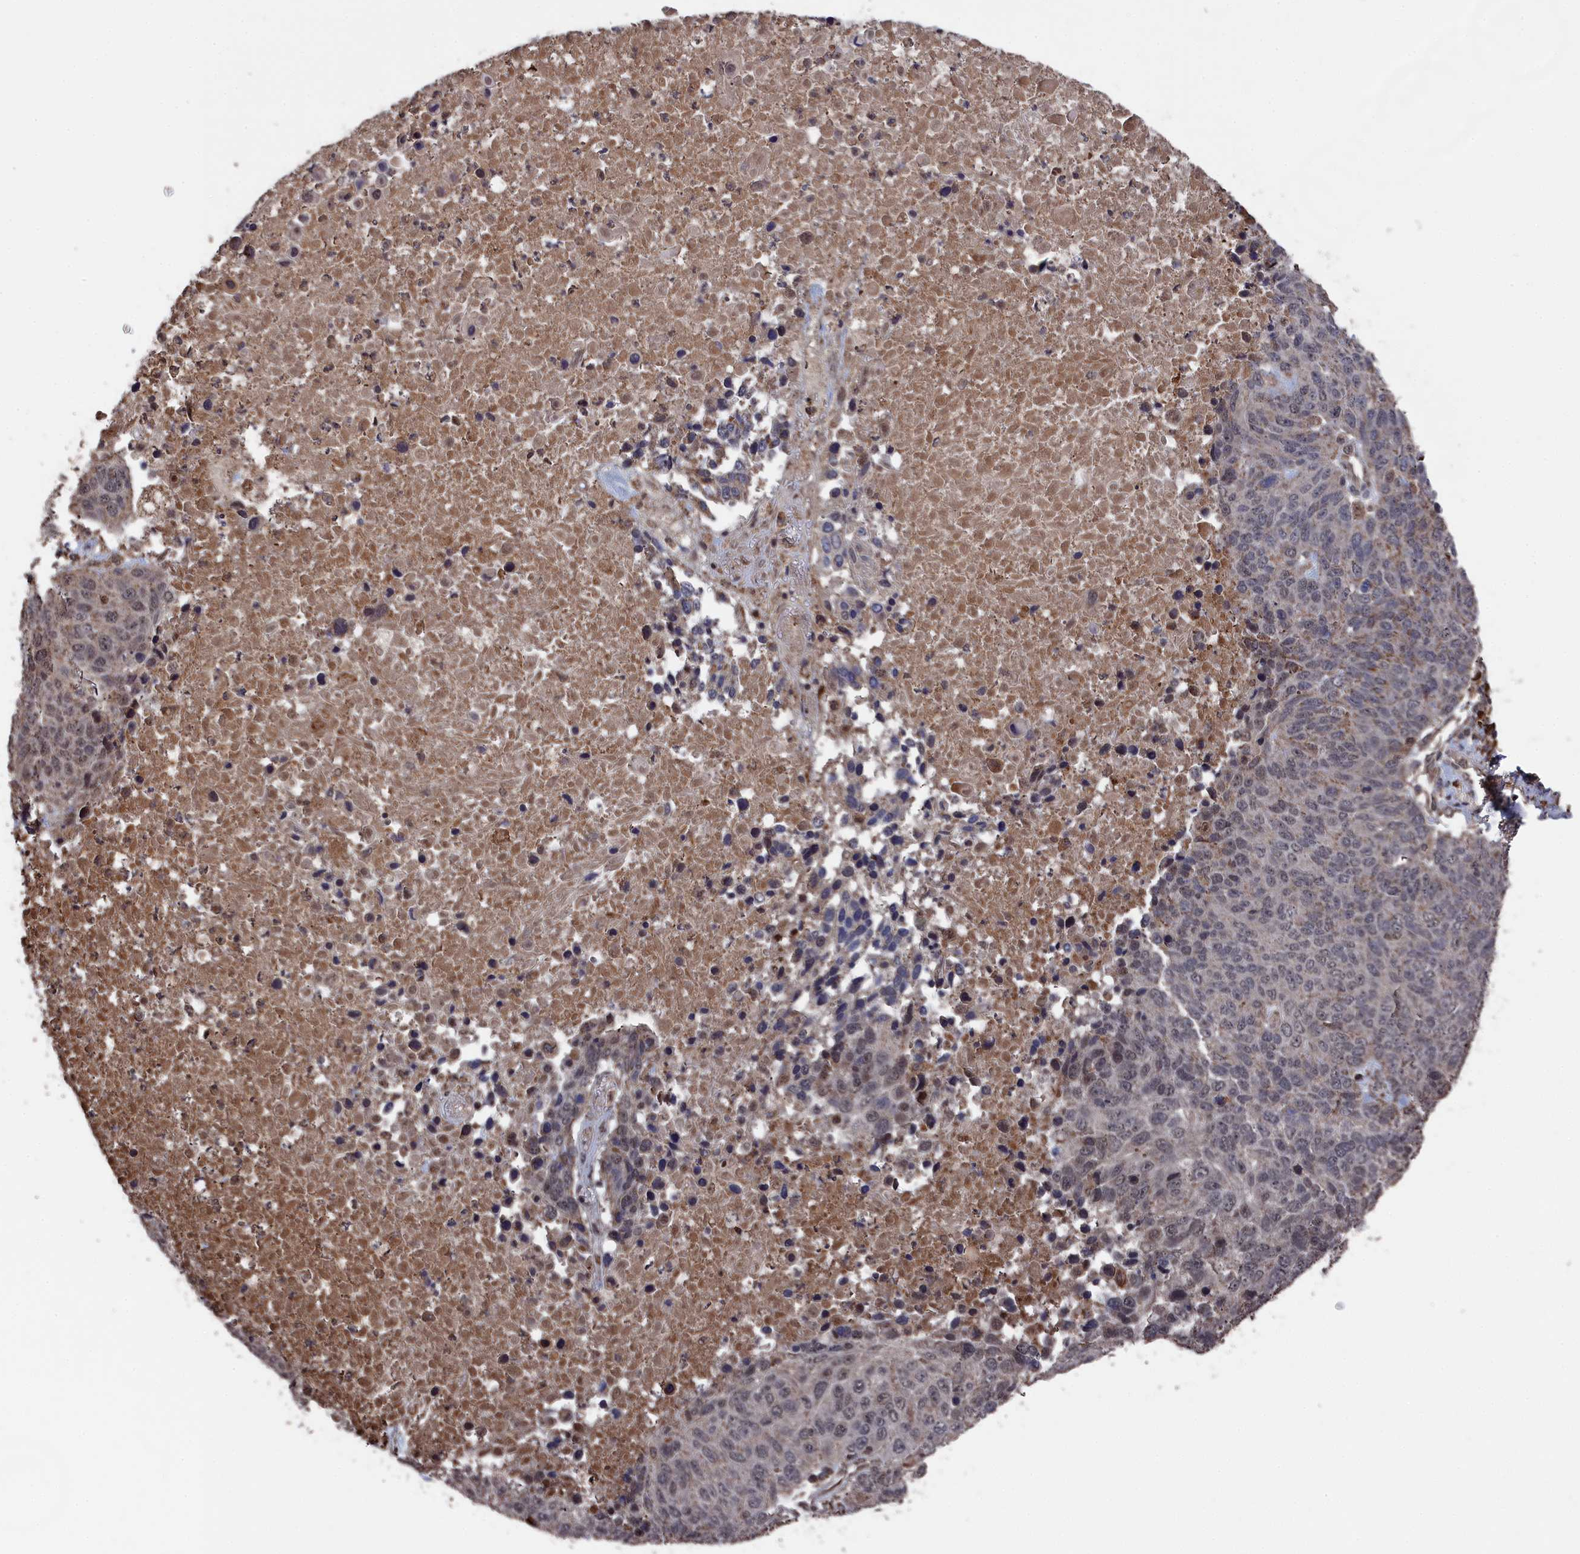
{"staining": {"intensity": "weak", "quantity": "25%-75%", "location": "nuclear"}, "tissue": "lung cancer", "cell_type": "Tumor cells", "image_type": "cancer", "snomed": [{"axis": "morphology", "description": "Normal tissue, NOS"}, {"axis": "morphology", "description": "Squamous cell carcinoma, NOS"}, {"axis": "topography", "description": "Lymph node"}, {"axis": "topography", "description": "Lung"}], "caption": "Protein staining of lung cancer (squamous cell carcinoma) tissue displays weak nuclear positivity in approximately 25%-75% of tumor cells.", "gene": "CEACAM21", "patient": {"sex": "male", "age": 66}}